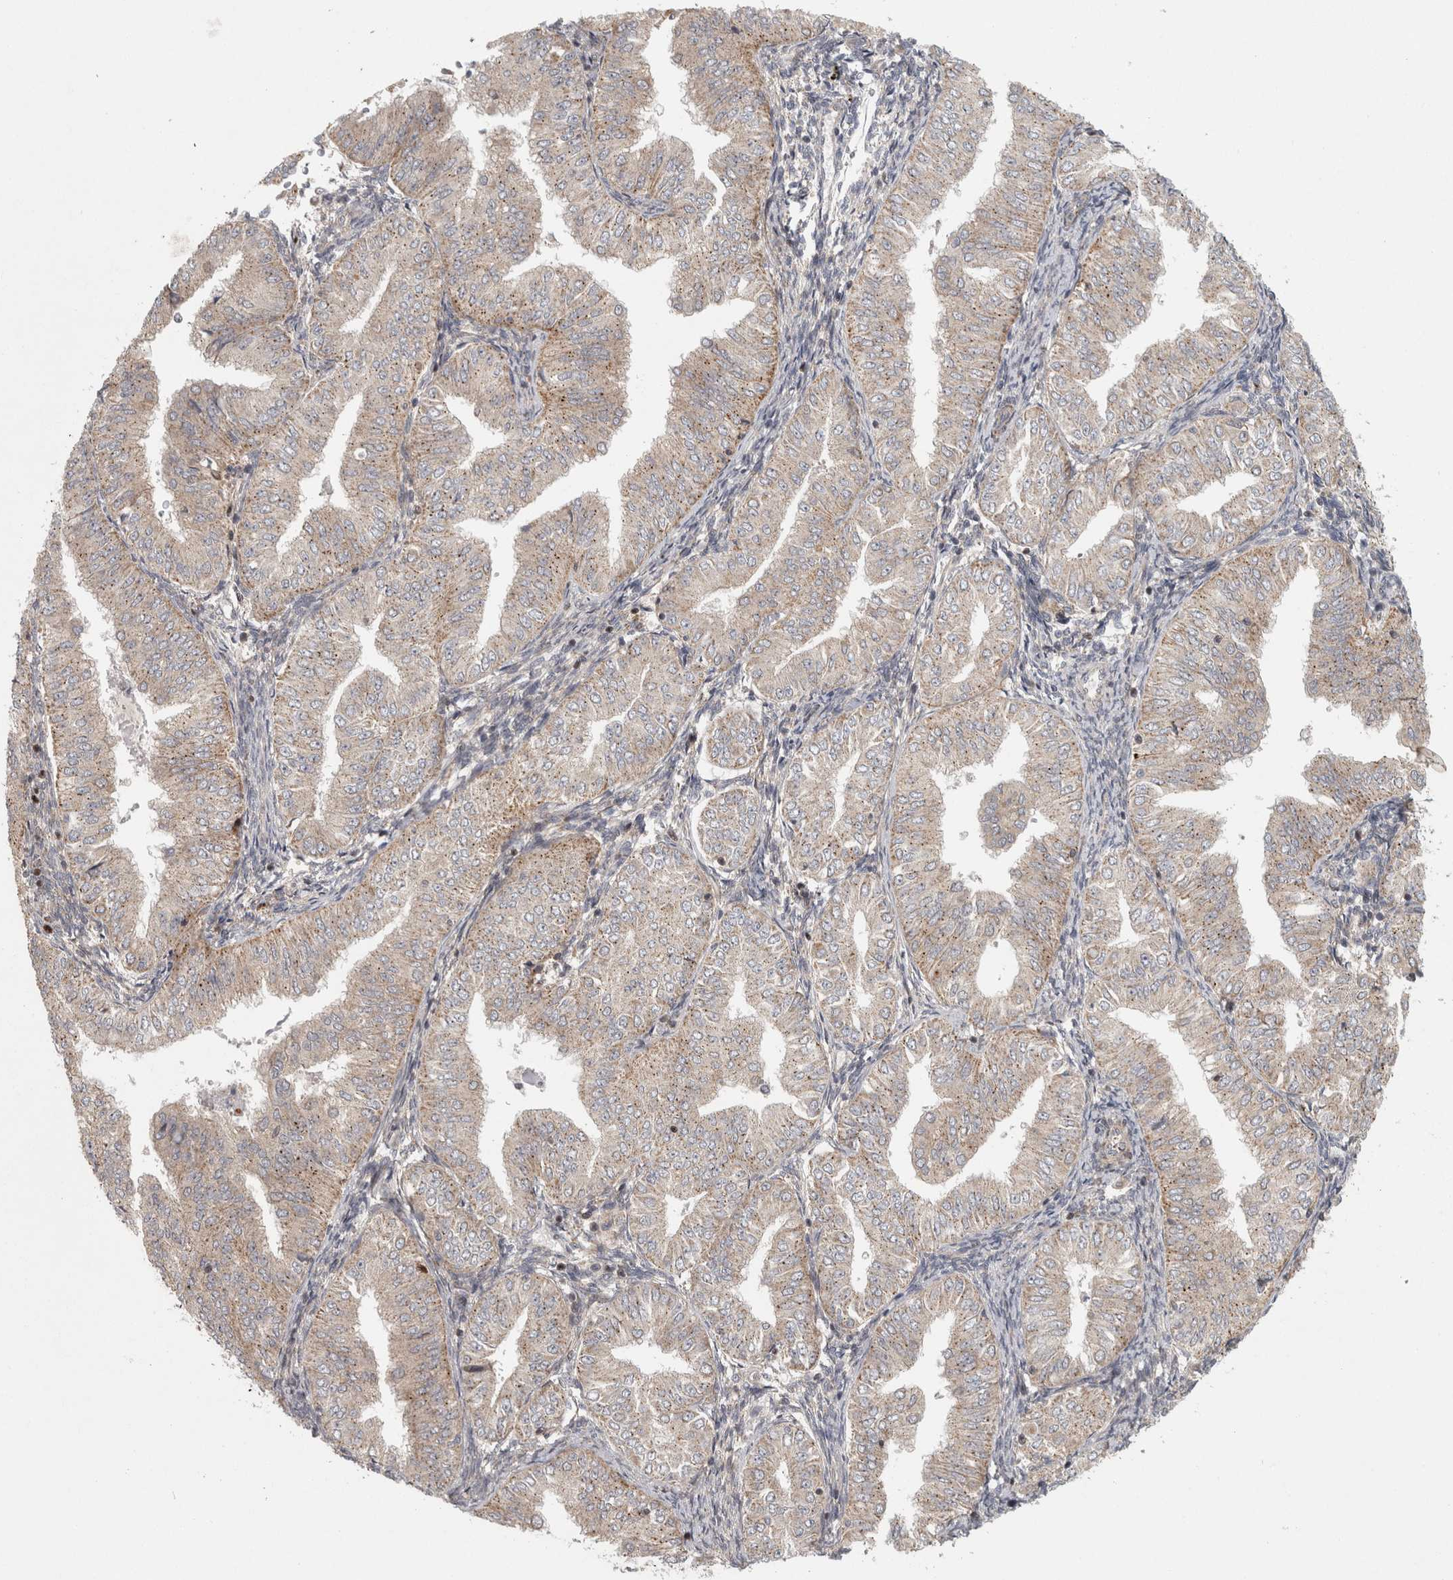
{"staining": {"intensity": "weak", "quantity": "25%-75%", "location": "cytoplasmic/membranous"}, "tissue": "endometrial cancer", "cell_type": "Tumor cells", "image_type": "cancer", "snomed": [{"axis": "morphology", "description": "Normal tissue, NOS"}, {"axis": "morphology", "description": "Adenocarcinoma, NOS"}, {"axis": "topography", "description": "Endometrium"}], "caption": "IHC (DAB) staining of endometrial cancer demonstrates weak cytoplasmic/membranous protein expression in about 25%-75% of tumor cells.", "gene": "KDM8", "patient": {"sex": "female", "age": 53}}